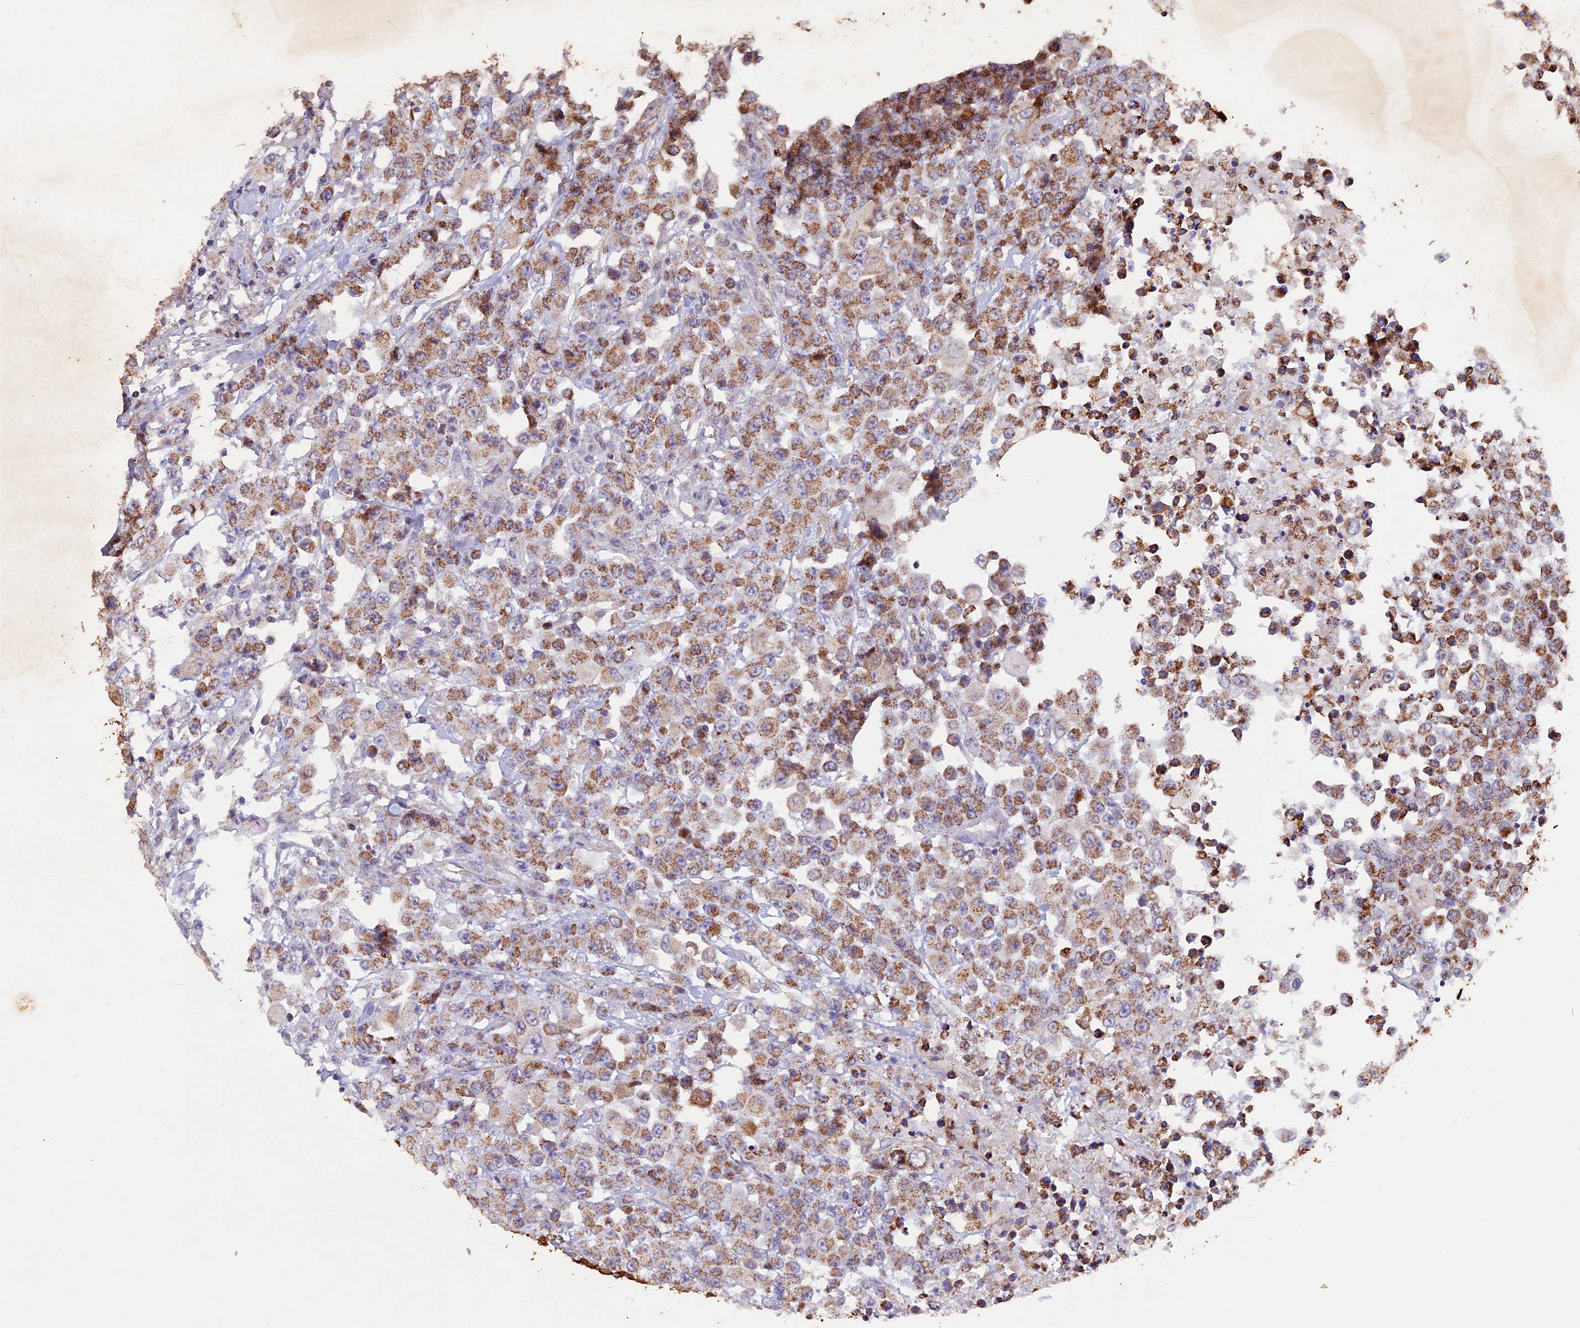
{"staining": {"intensity": "moderate", "quantity": ">75%", "location": "cytoplasmic/membranous"}, "tissue": "colorectal cancer", "cell_type": "Tumor cells", "image_type": "cancer", "snomed": [{"axis": "morphology", "description": "Adenocarcinoma, NOS"}, {"axis": "topography", "description": "Colon"}], "caption": "Colorectal cancer stained with a brown dye shows moderate cytoplasmic/membranous positive positivity in about >75% of tumor cells.", "gene": "TFAM", "patient": {"sex": "male", "age": 51}}